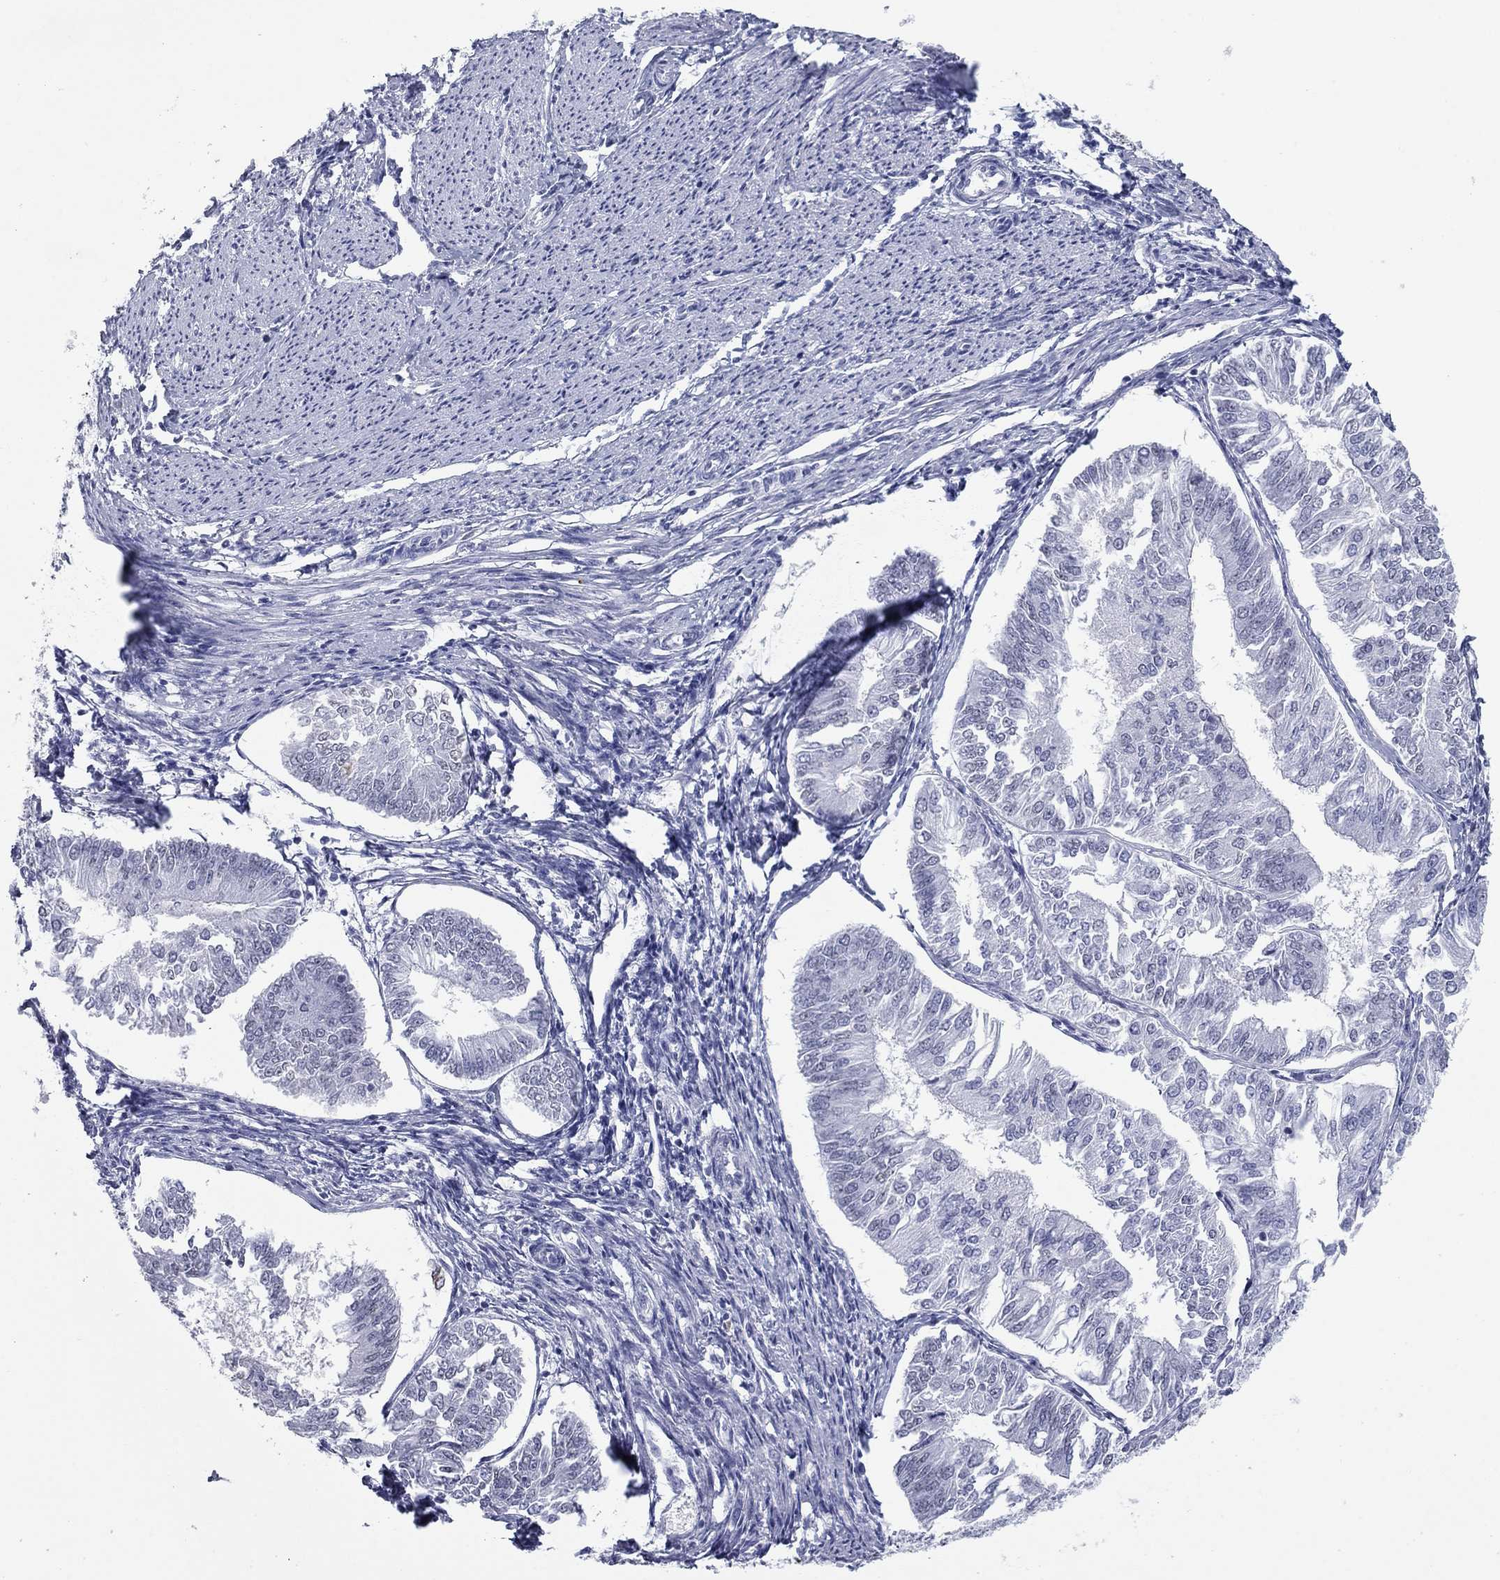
{"staining": {"intensity": "negative", "quantity": "none", "location": "none"}, "tissue": "endometrial cancer", "cell_type": "Tumor cells", "image_type": "cancer", "snomed": [{"axis": "morphology", "description": "Adenocarcinoma, NOS"}, {"axis": "topography", "description": "Endometrium"}], "caption": "IHC photomicrograph of human endometrial cancer stained for a protein (brown), which shows no positivity in tumor cells.", "gene": "KRT75", "patient": {"sex": "female", "age": 58}}